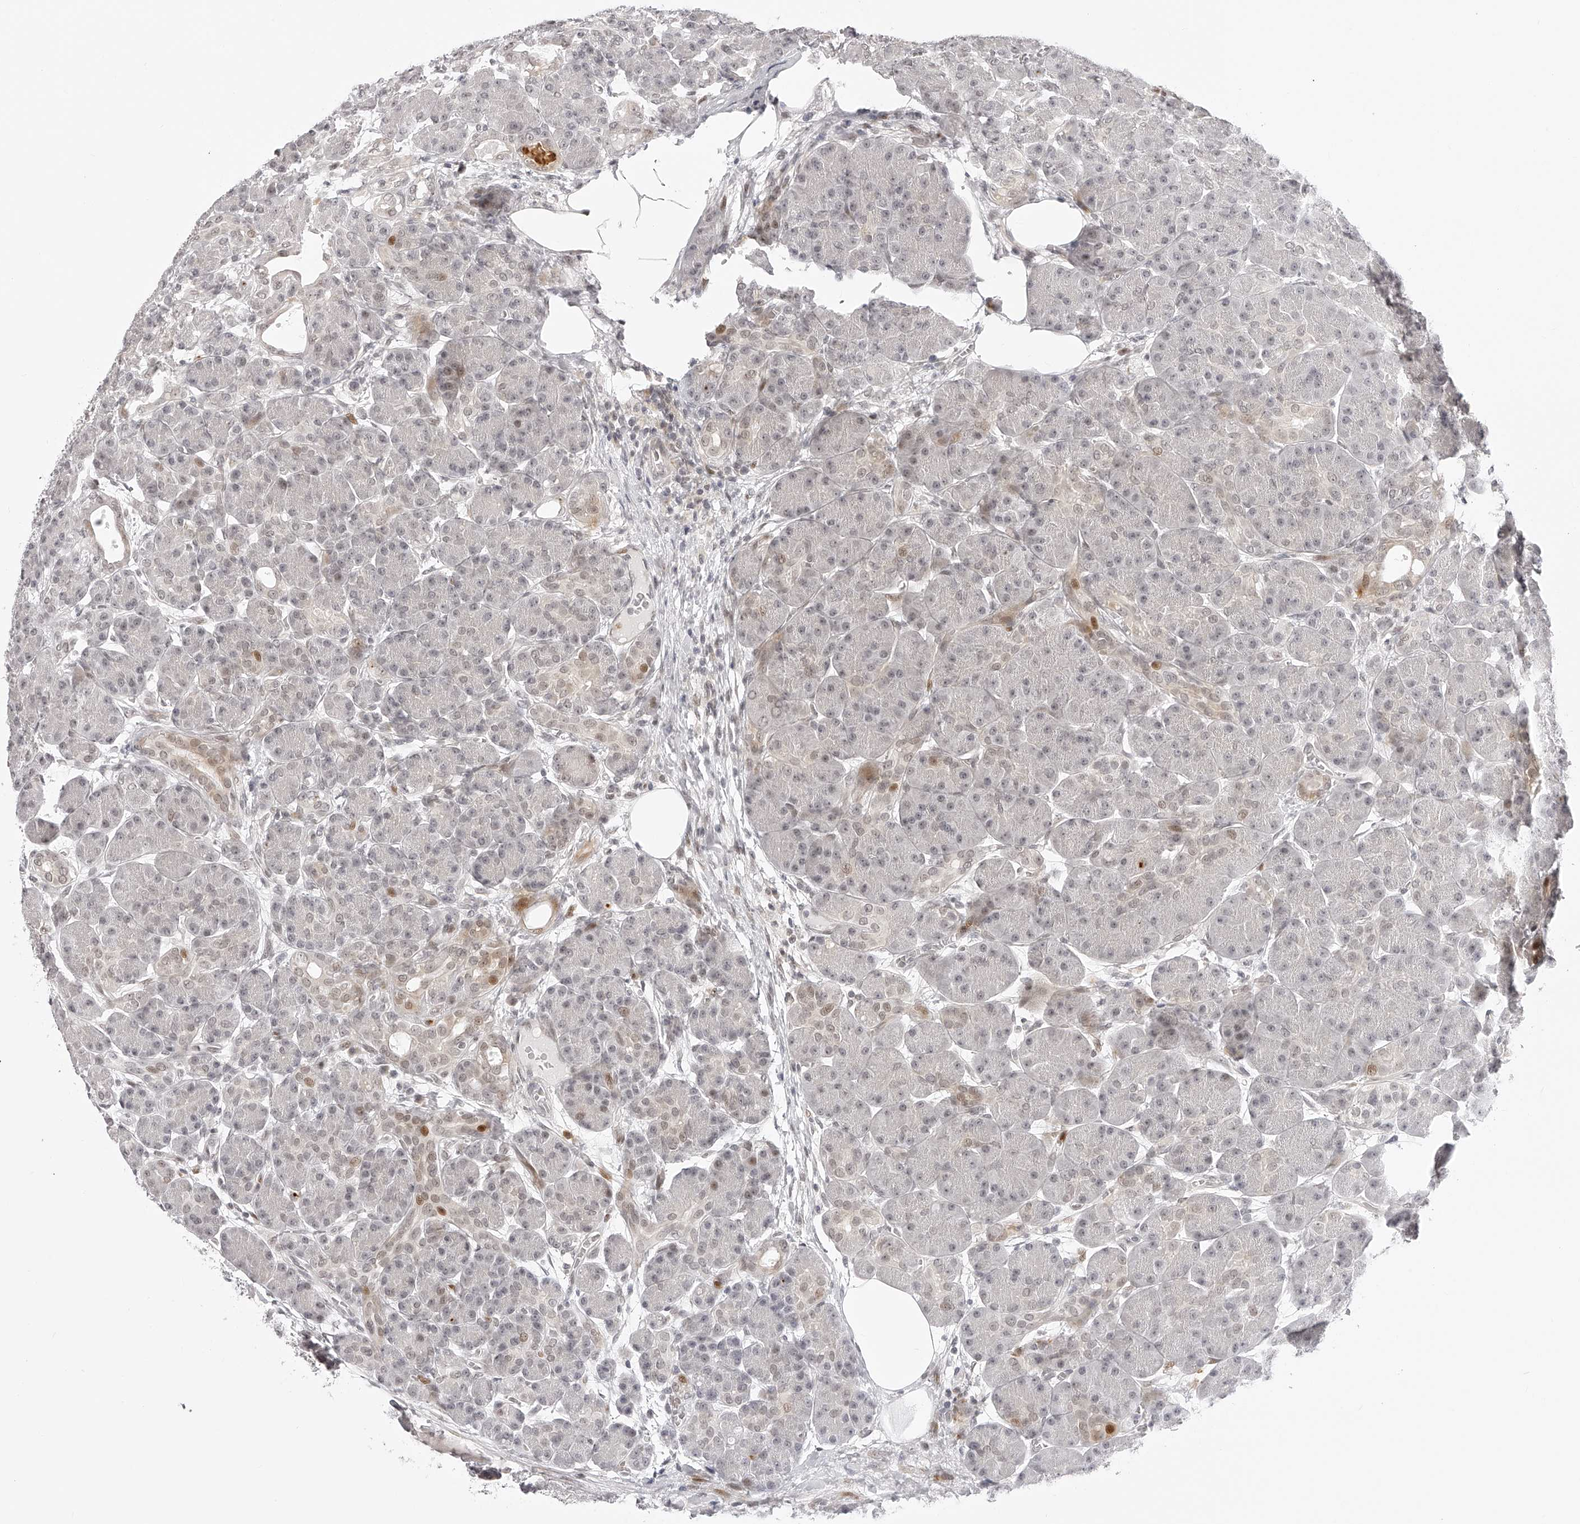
{"staining": {"intensity": "moderate", "quantity": "25%-75%", "location": "nuclear"}, "tissue": "pancreas", "cell_type": "Exocrine glandular cells", "image_type": "normal", "snomed": [{"axis": "morphology", "description": "Normal tissue, NOS"}, {"axis": "topography", "description": "Pancreas"}], "caption": "The histopathology image shows a brown stain indicating the presence of a protein in the nuclear of exocrine glandular cells in pancreas.", "gene": "PLEKHG1", "patient": {"sex": "male", "age": 63}}